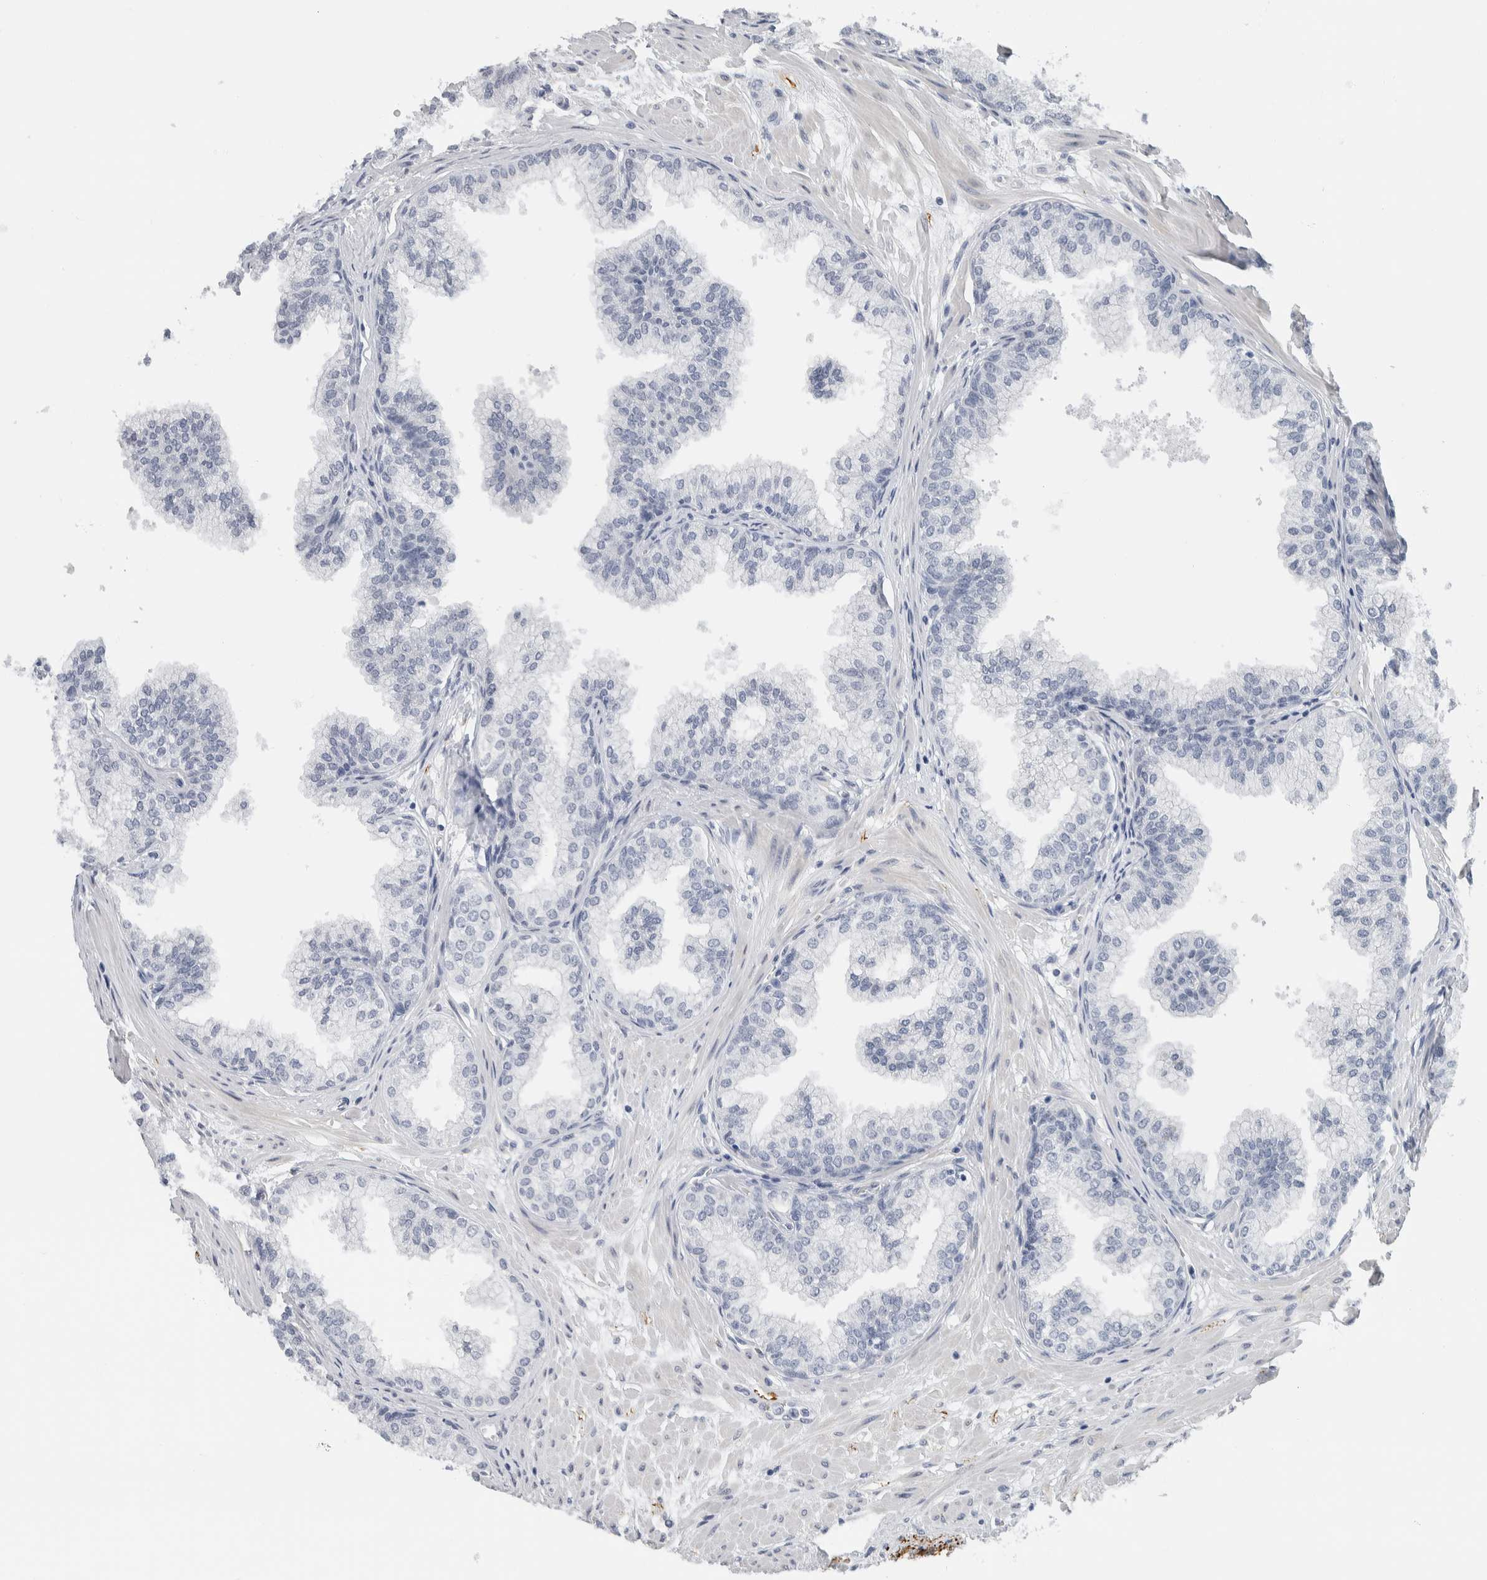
{"staining": {"intensity": "negative", "quantity": "none", "location": "none"}, "tissue": "prostate", "cell_type": "Glandular cells", "image_type": "normal", "snomed": [{"axis": "morphology", "description": "Normal tissue, NOS"}, {"axis": "morphology", "description": "Urothelial carcinoma, Low grade"}, {"axis": "topography", "description": "Urinary bladder"}, {"axis": "topography", "description": "Prostate"}], "caption": "Protein analysis of unremarkable prostate reveals no significant staining in glandular cells.", "gene": "NEFM", "patient": {"sex": "male", "age": 60}}